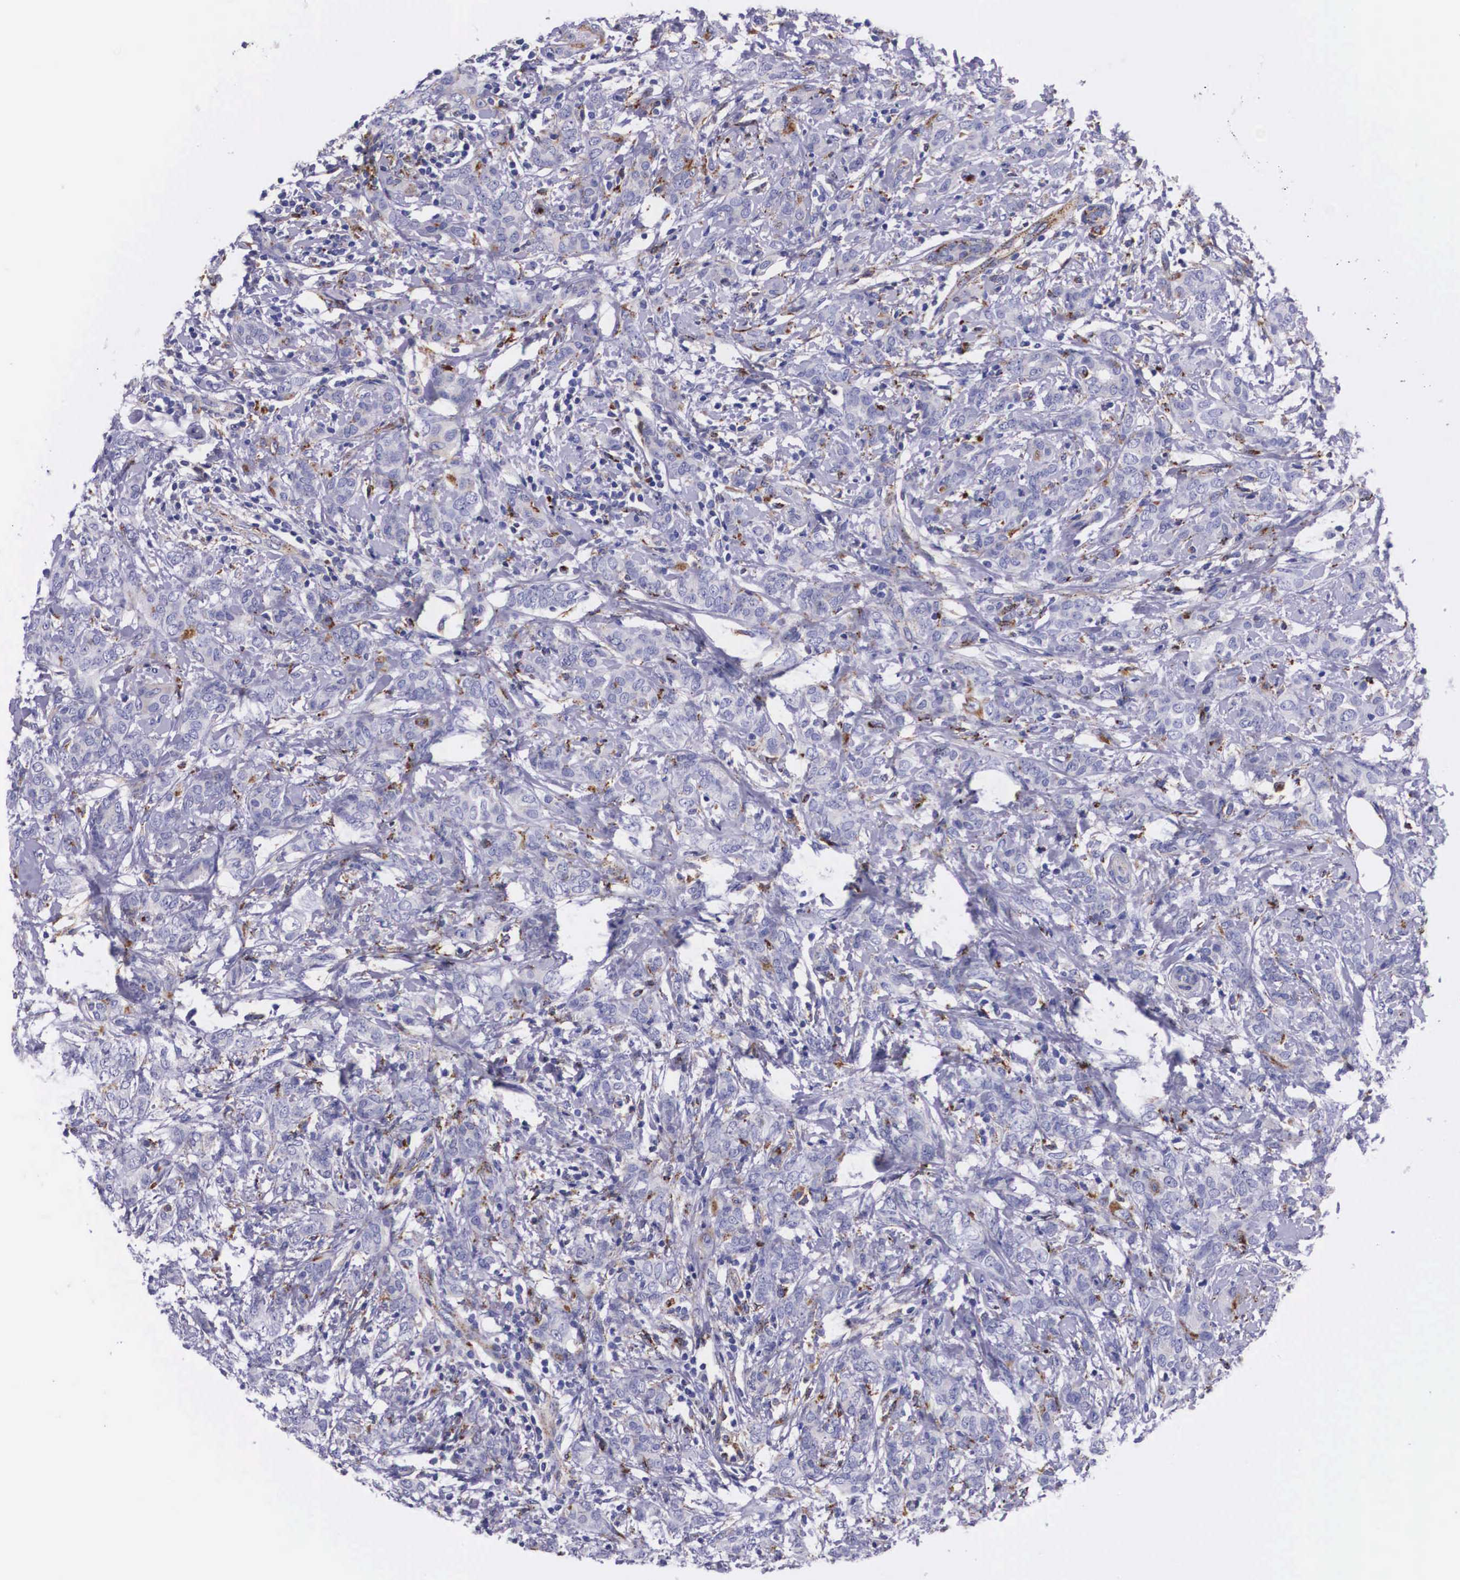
{"staining": {"intensity": "moderate", "quantity": "<25%", "location": "cytoplasmic/membranous"}, "tissue": "breast cancer", "cell_type": "Tumor cells", "image_type": "cancer", "snomed": [{"axis": "morphology", "description": "Duct carcinoma"}, {"axis": "topography", "description": "Breast"}], "caption": "Invasive ductal carcinoma (breast) tissue shows moderate cytoplasmic/membranous expression in about <25% of tumor cells, visualized by immunohistochemistry. (Stains: DAB (3,3'-diaminobenzidine) in brown, nuclei in blue, Microscopy: brightfield microscopy at high magnification).", "gene": "NAGA", "patient": {"sex": "female", "age": 53}}